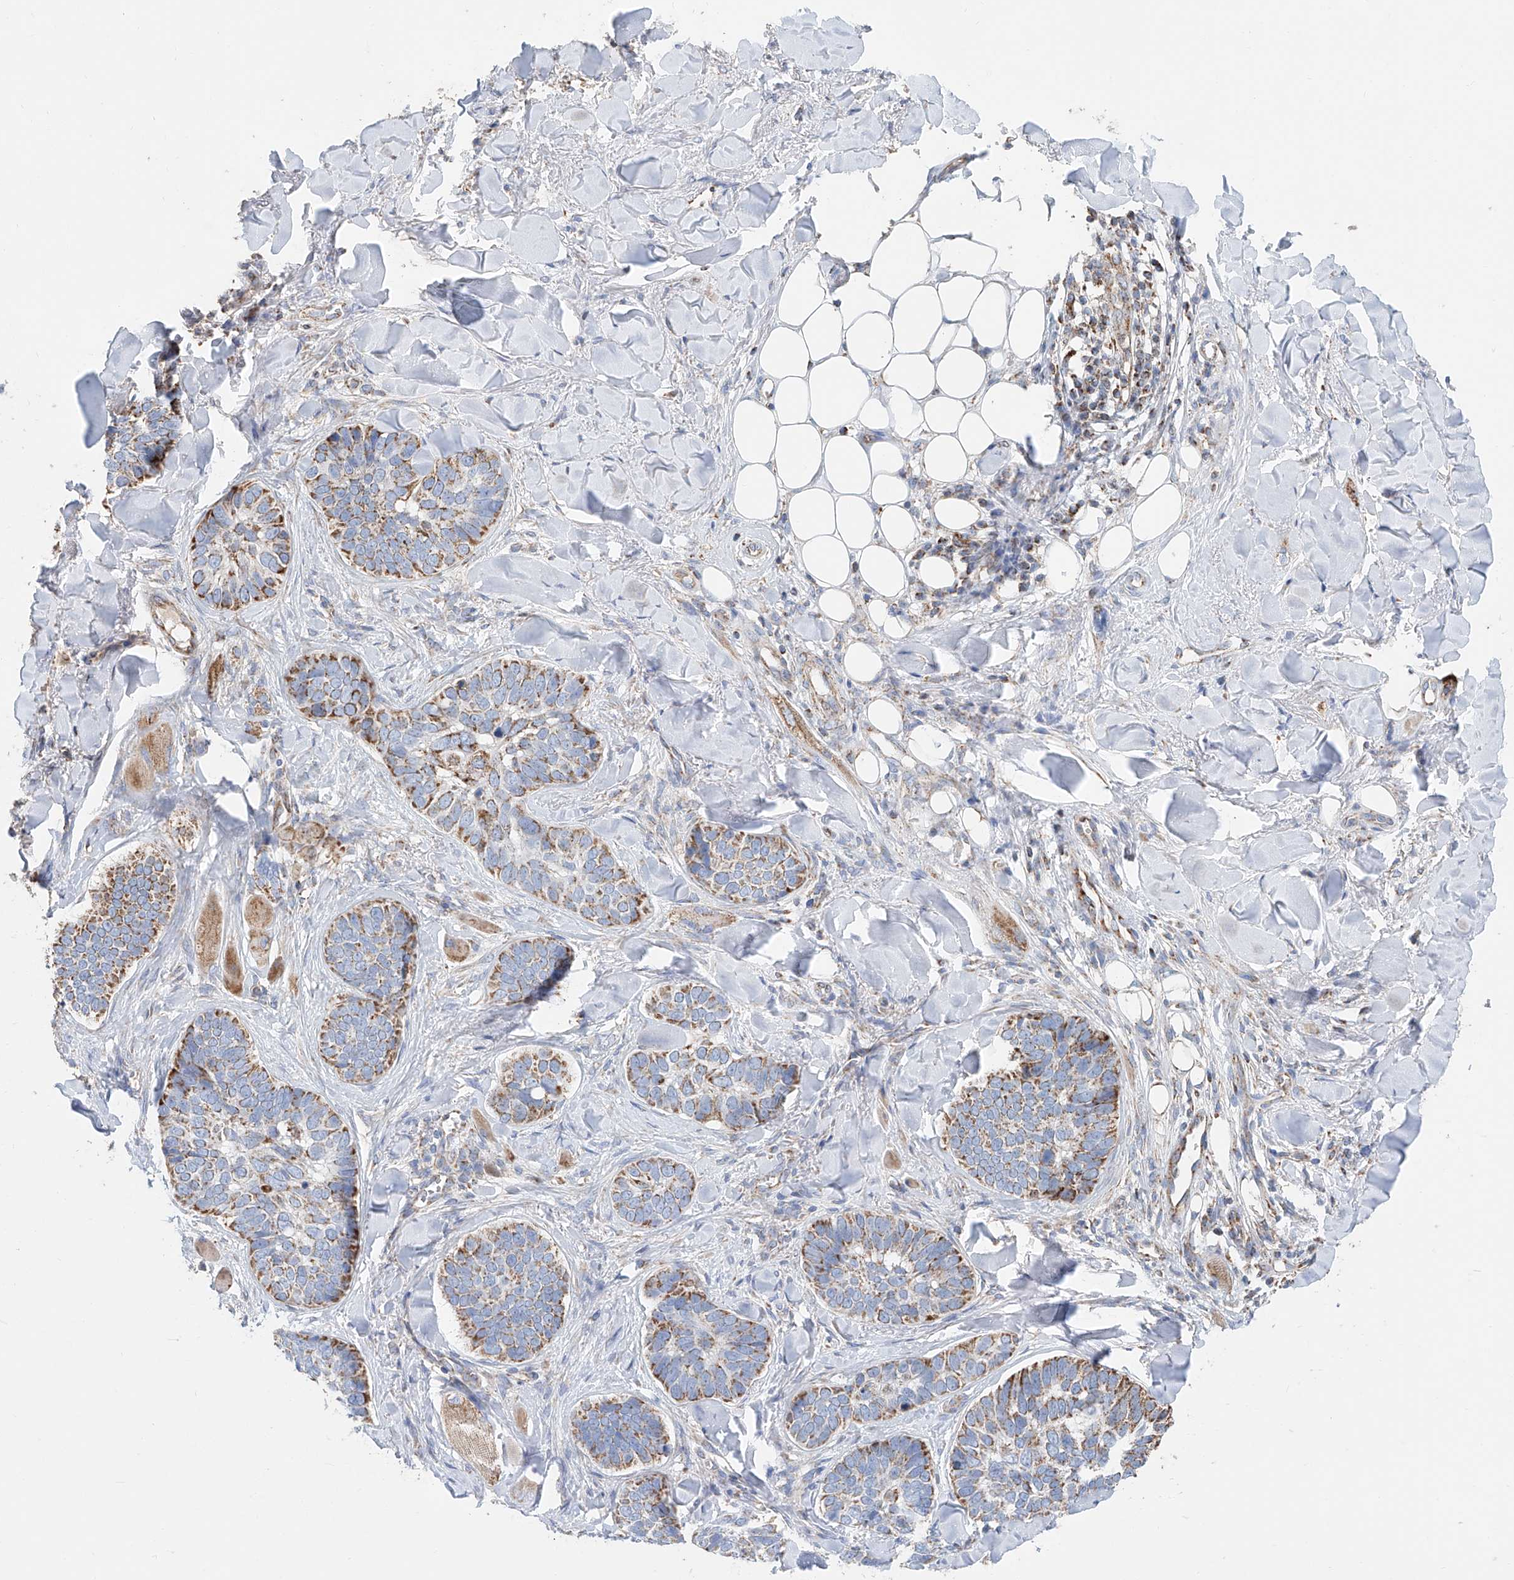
{"staining": {"intensity": "moderate", "quantity": ">75%", "location": "cytoplasmic/membranous"}, "tissue": "skin cancer", "cell_type": "Tumor cells", "image_type": "cancer", "snomed": [{"axis": "morphology", "description": "Basal cell carcinoma"}, {"axis": "topography", "description": "Skin"}], "caption": "High-power microscopy captured an IHC image of skin cancer (basal cell carcinoma), revealing moderate cytoplasmic/membranous staining in about >75% of tumor cells.", "gene": "MCL1", "patient": {"sex": "male", "age": 62}}